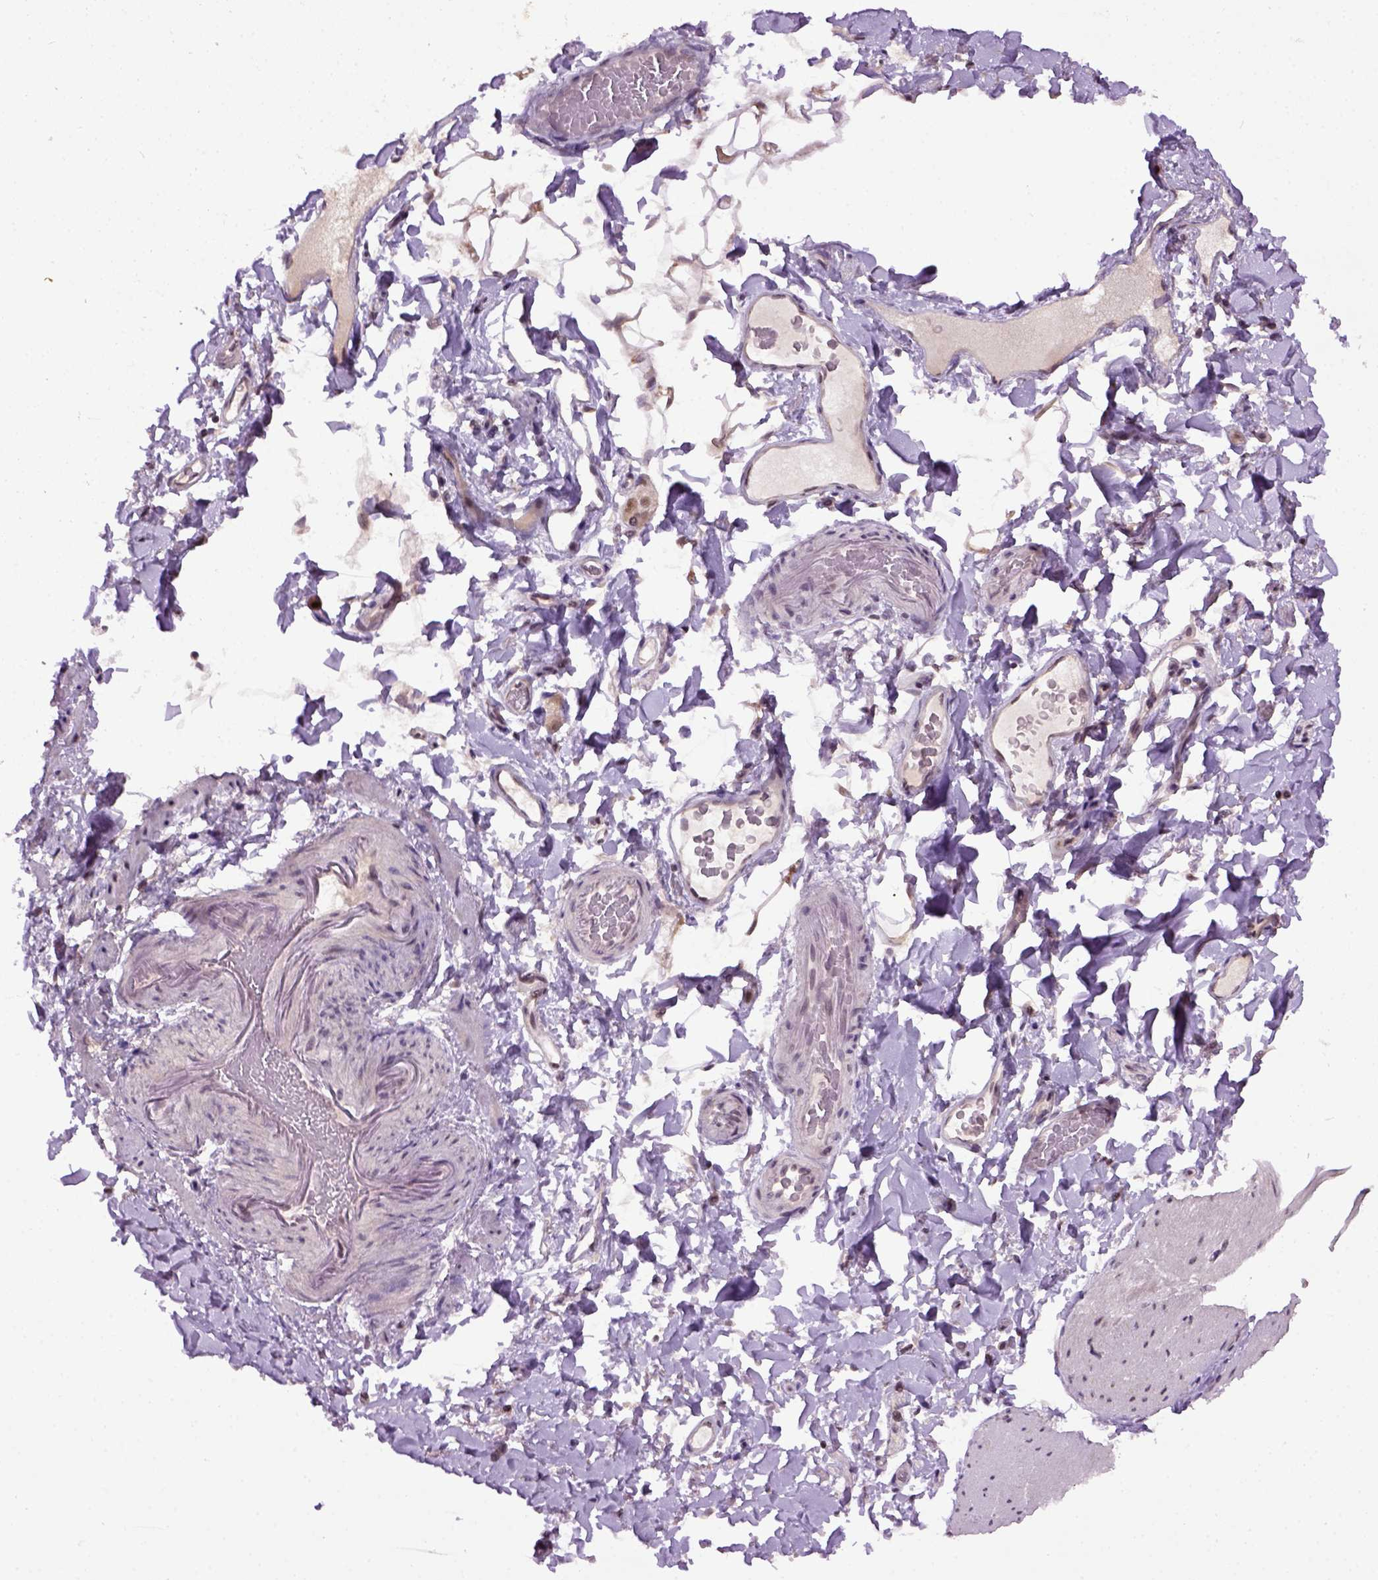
{"staining": {"intensity": "weak", "quantity": "25%-75%", "location": "nuclear"}, "tissue": "smooth muscle", "cell_type": "Smooth muscle cells", "image_type": "normal", "snomed": [{"axis": "morphology", "description": "Normal tissue, NOS"}, {"axis": "topography", "description": "Smooth muscle"}, {"axis": "topography", "description": "Colon"}], "caption": "Brown immunohistochemical staining in benign human smooth muscle displays weak nuclear staining in about 25%-75% of smooth muscle cells. Nuclei are stained in blue.", "gene": "RAB43", "patient": {"sex": "male", "age": 73}}